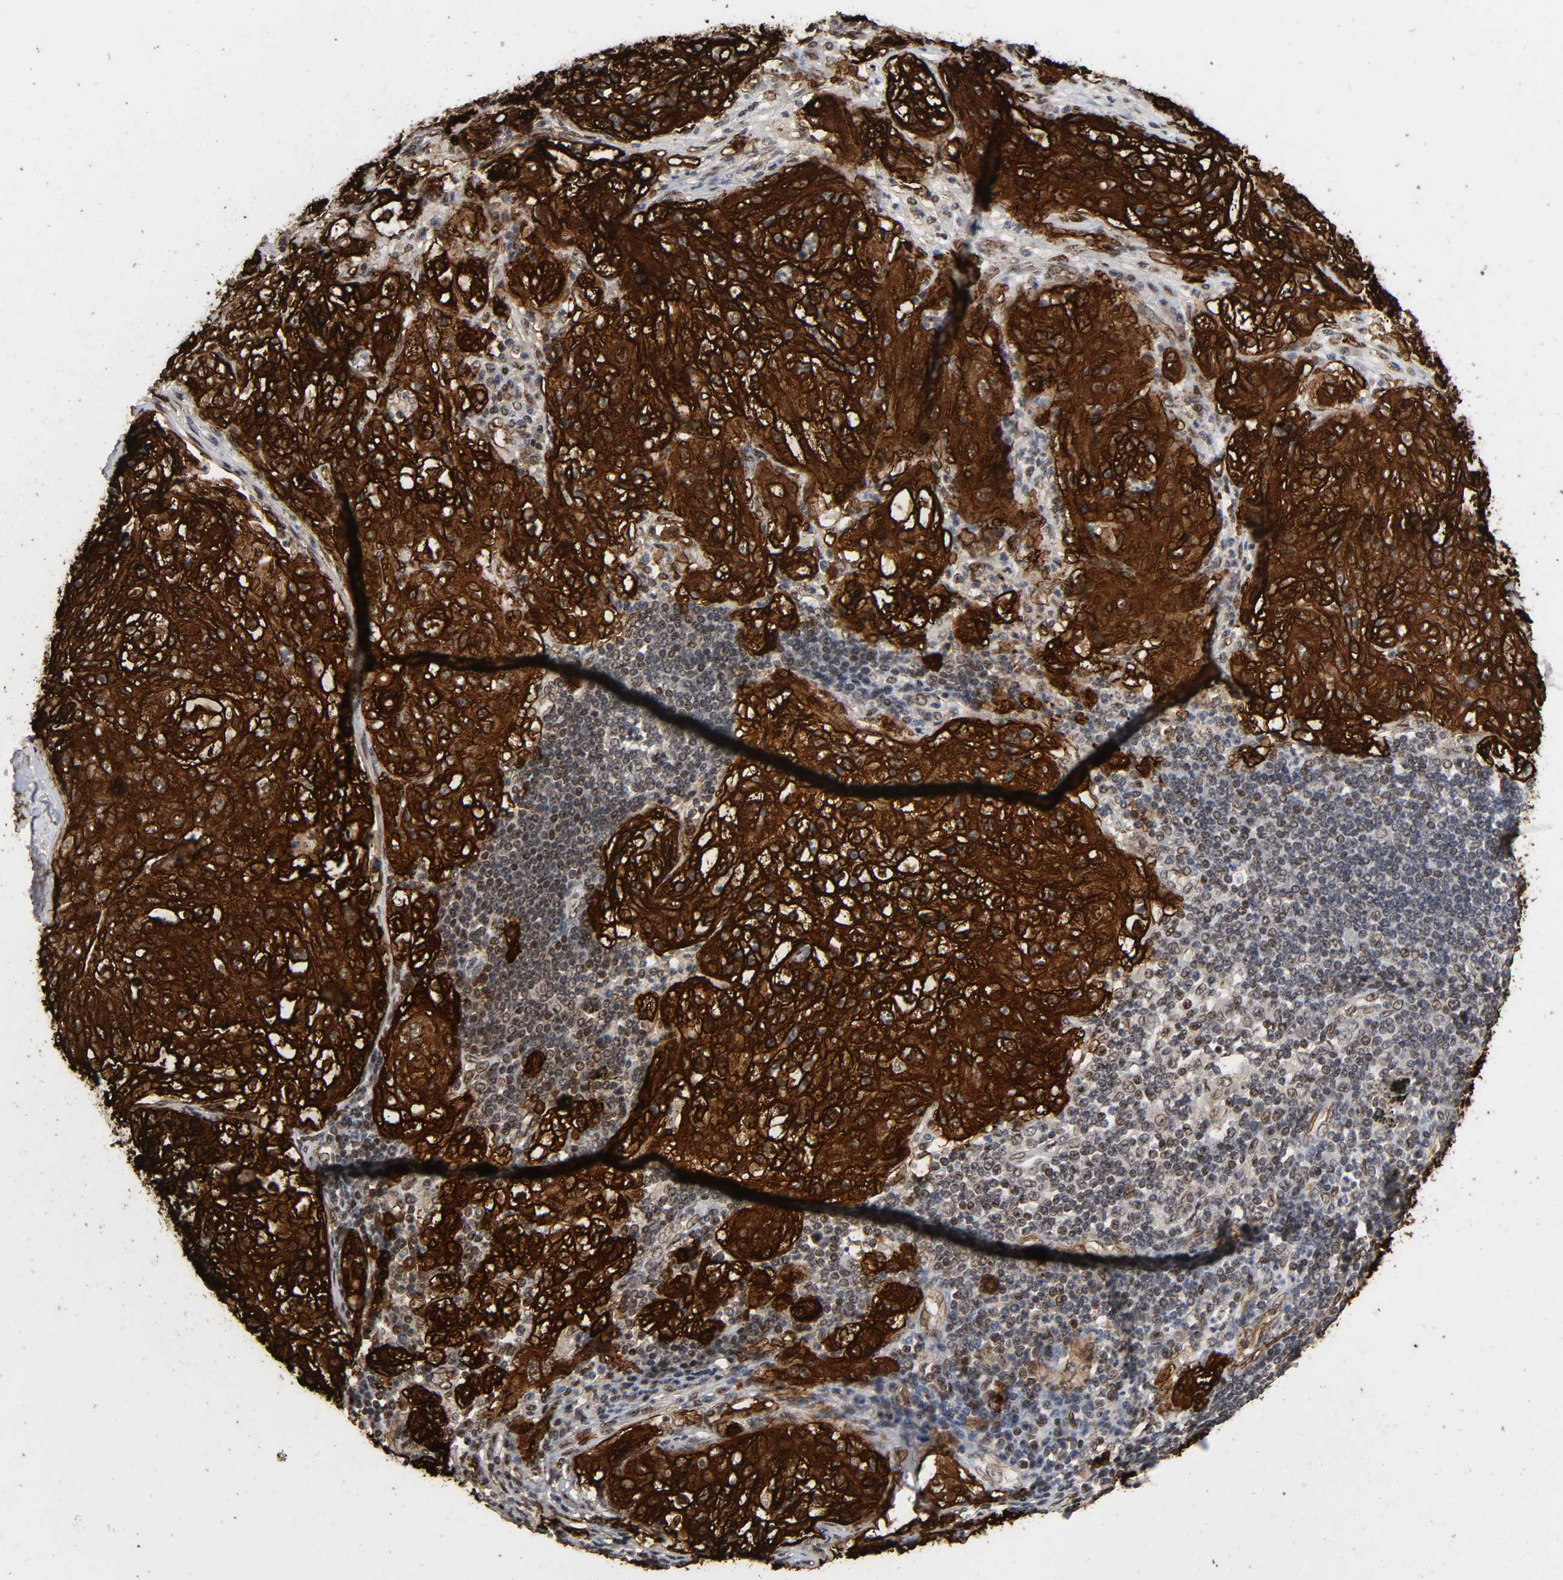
{"staining": {"intensity": "strong", "quantity": ">75%", "location": "cytoplasmic/membranous"}, "tissue": "lung cancer", "cell_type": "Tumor cells", "image_type": "cancer", "snomed": [{"axis": "morphology", "description": "Inflammation, NOS"}, {"axis": "morphology", "description": "Squamous cell carcinoma, NOS"}, {"axis": "topography", "description": "Lymph node"}, {"axis": "topography", "description": "Soft tissue"}, {"axis": "topography", "description": "Lung"}], "caption": "This histopathology image exhibits immunohistochemistry (IHC) staining of human lung cancer (squamous cell carcinoma), with high strong cytoplasmic/membranous positivity in approximately >75% of tumor cells.", "gene": "AHNAK2", "patient": {"sex": "male", "age": 66}}